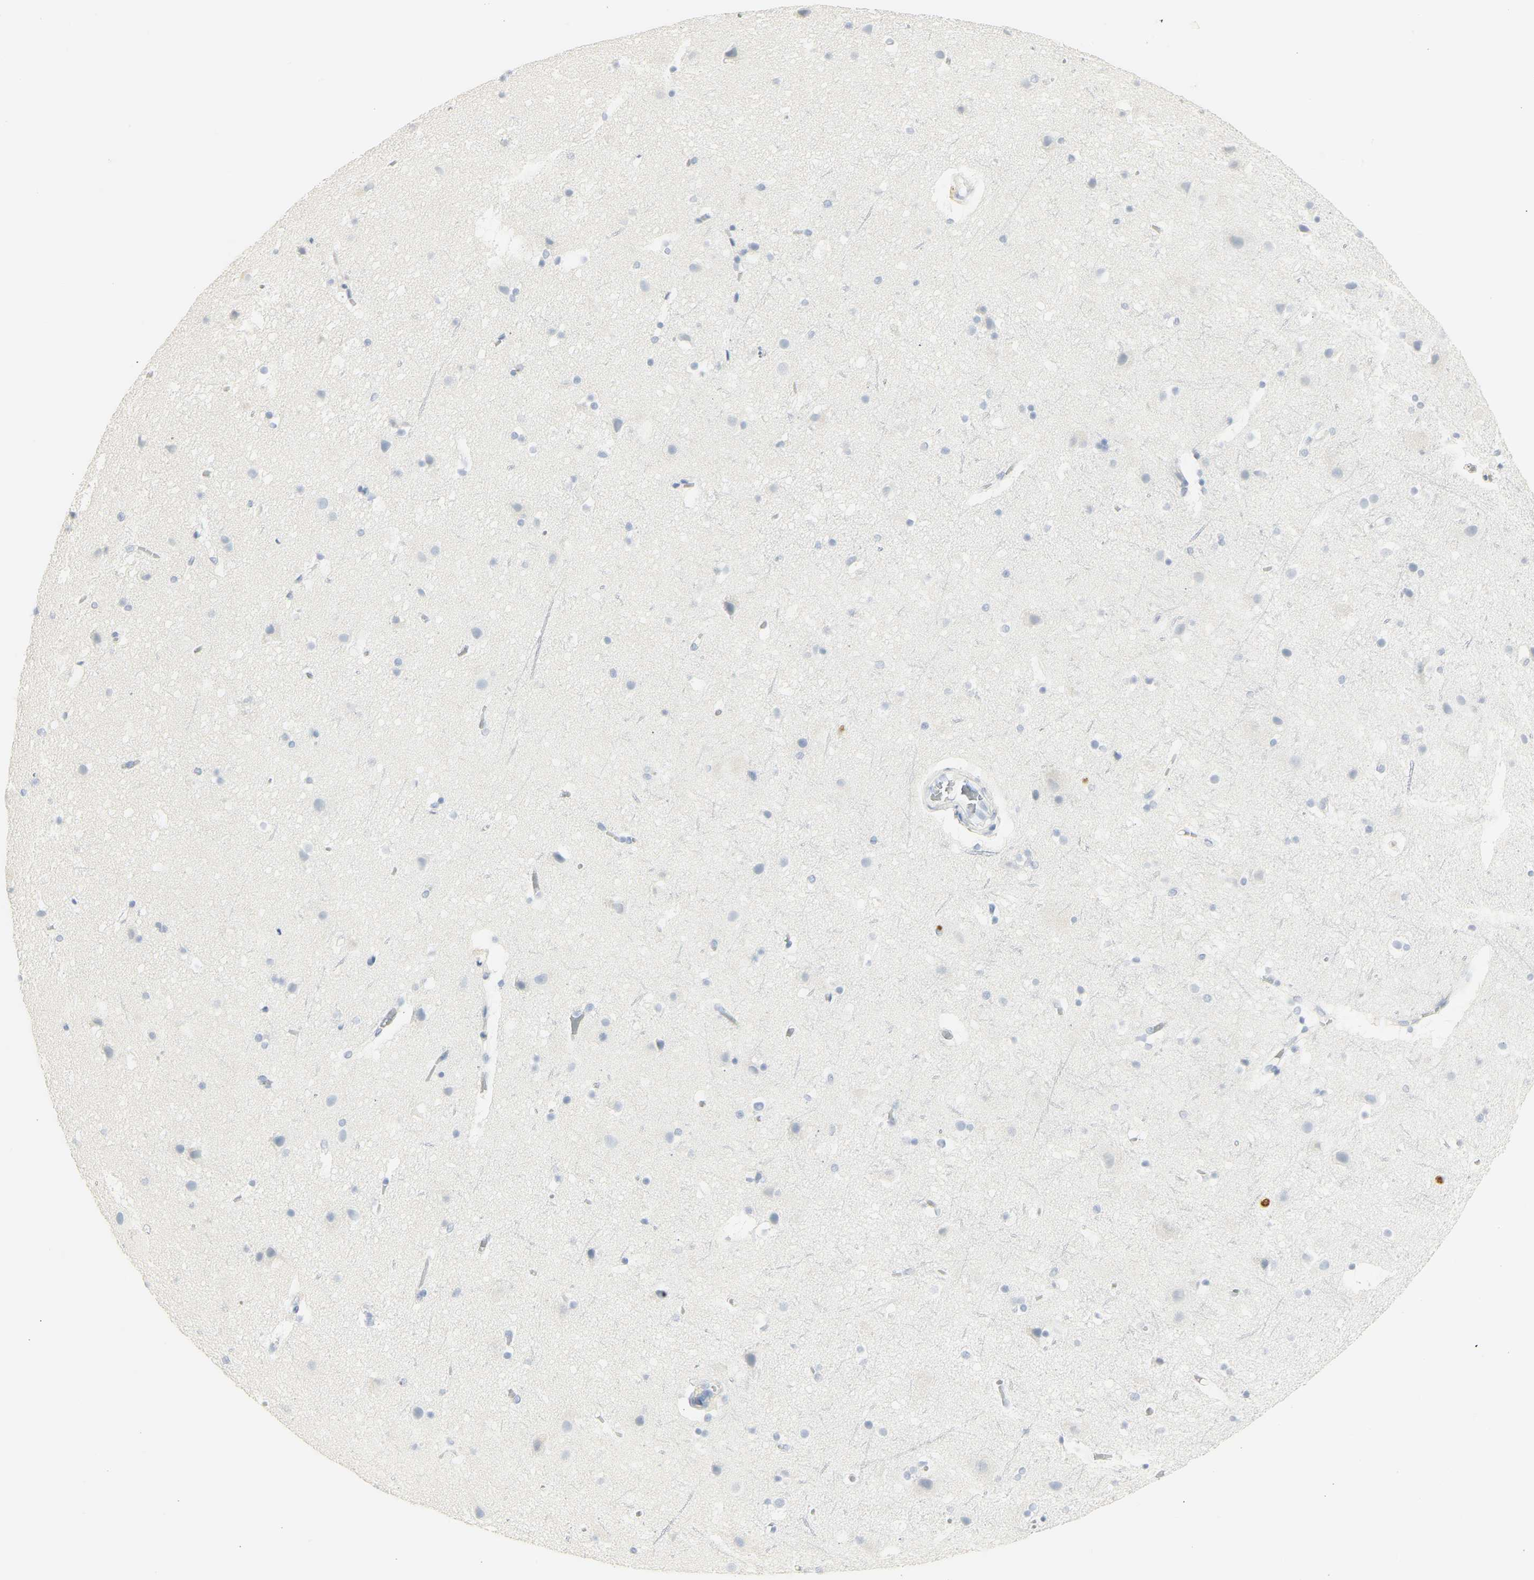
{"staining": {"intensity": "negative", "quantity": "none", "location": "none"}, "tissue": "cerebral cortex", "cell_type": "Endothelial cells", "image_type": "normal", "snomed": [{"axis": "morphology", "description": "Normal tissue, NOS"}, {"axis": "topography", "description": "Cerebral cortex"}], "caption": "An immunohistochemistry image of normal cerebral cortex is shown. There is no staining in endothelial cells of cerebral cortex.", "gene": "CEACAM5", "patient": {"sex": "male", "age": 45}}